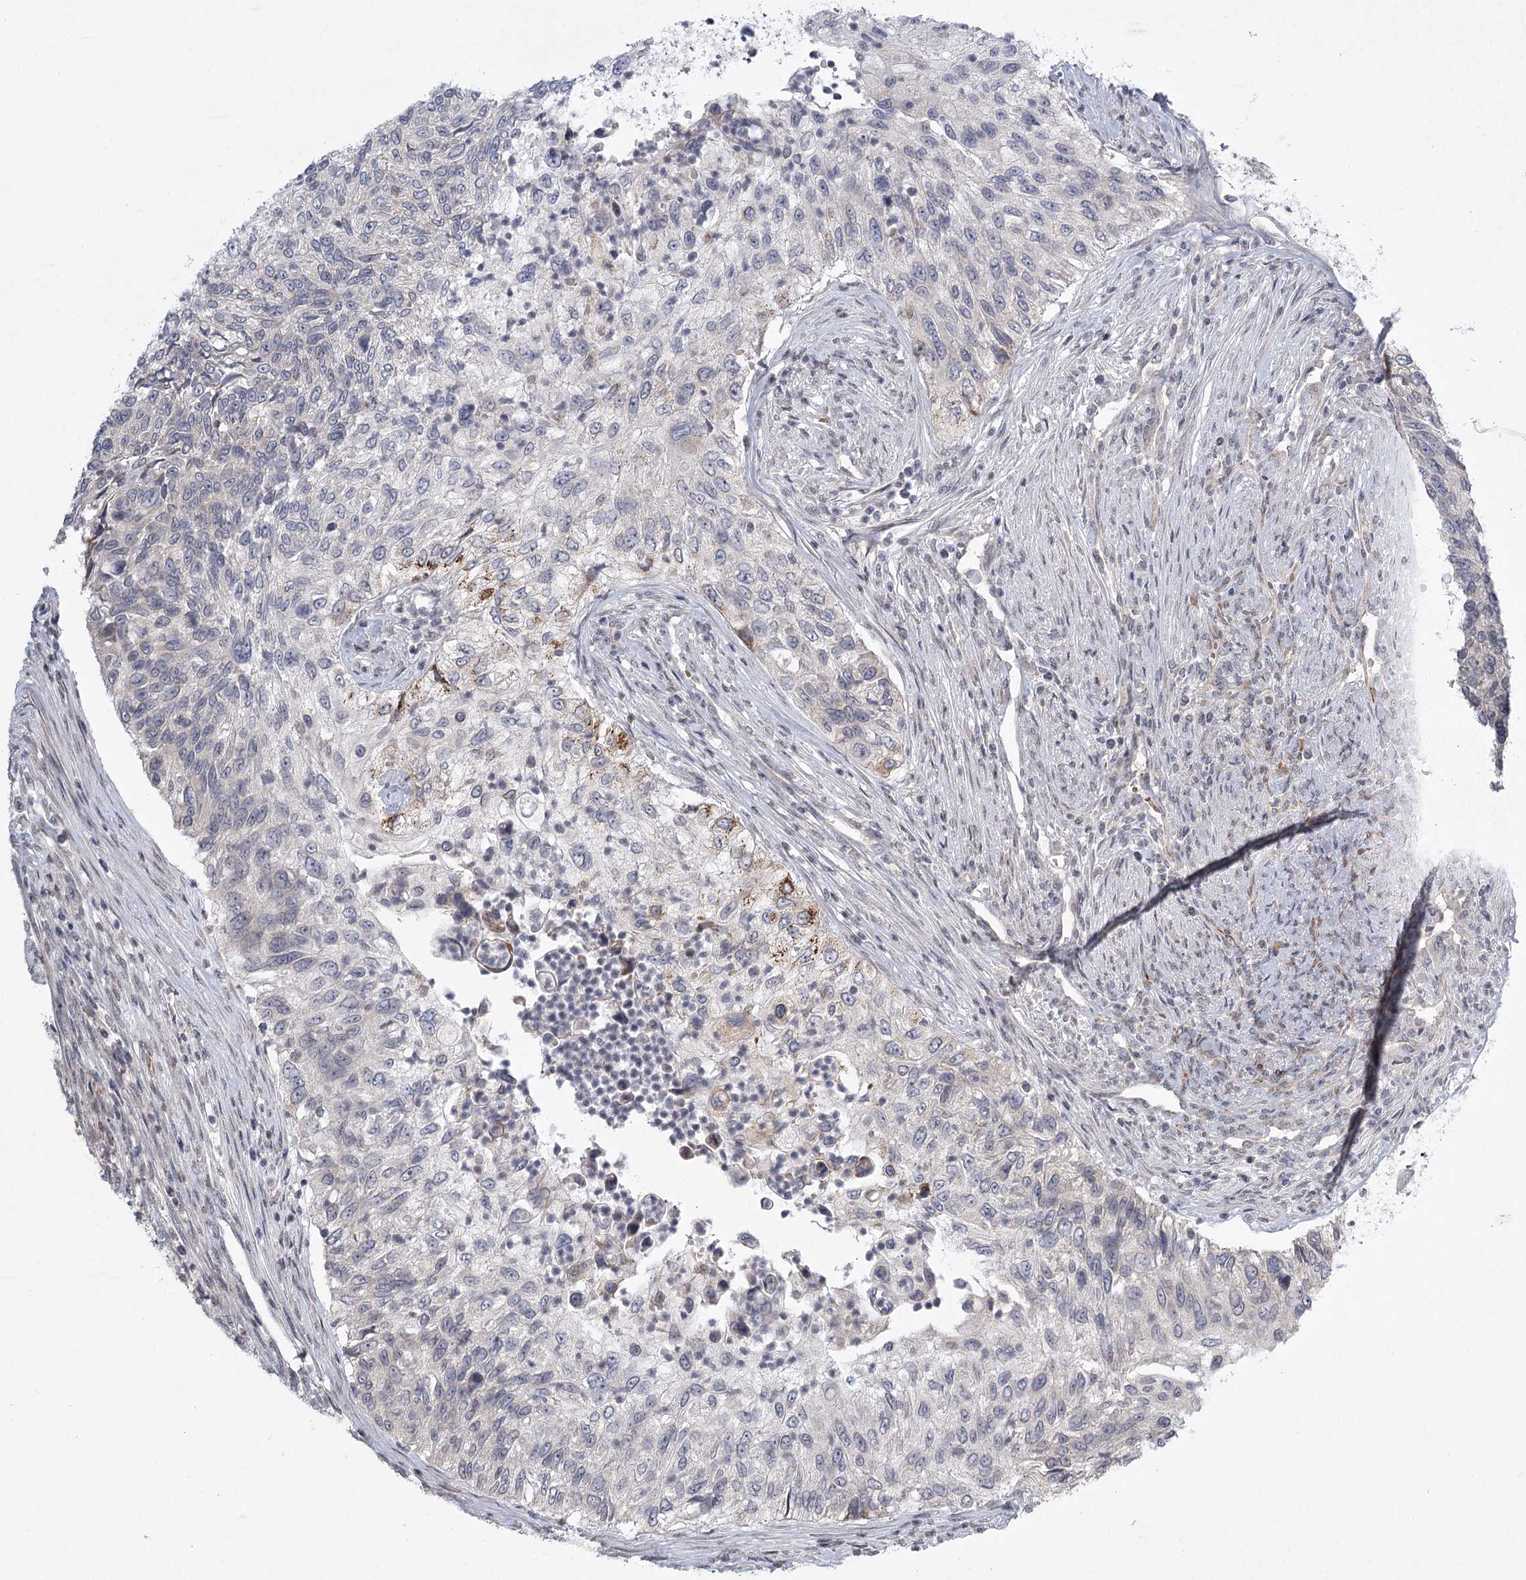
{"staining": {"intensity": "negative", "quantity": "none", "location": "none"}, "tissue": "urothelial cancer", "cell_type": "Tumor cells", "image_type": "cancer", "snomed": [{"axis": "morphology", "description": "Urothelial carcinoma, High grade"}, {"axis": "topography", "description": "Urinary bladder"}], "caption": "Immunohistochemical staining of urothelial cancer demonstrates no significant positivity in tumor cells.", "gene": "MEPE", "patient": {"sex": "female", "age": 60}}